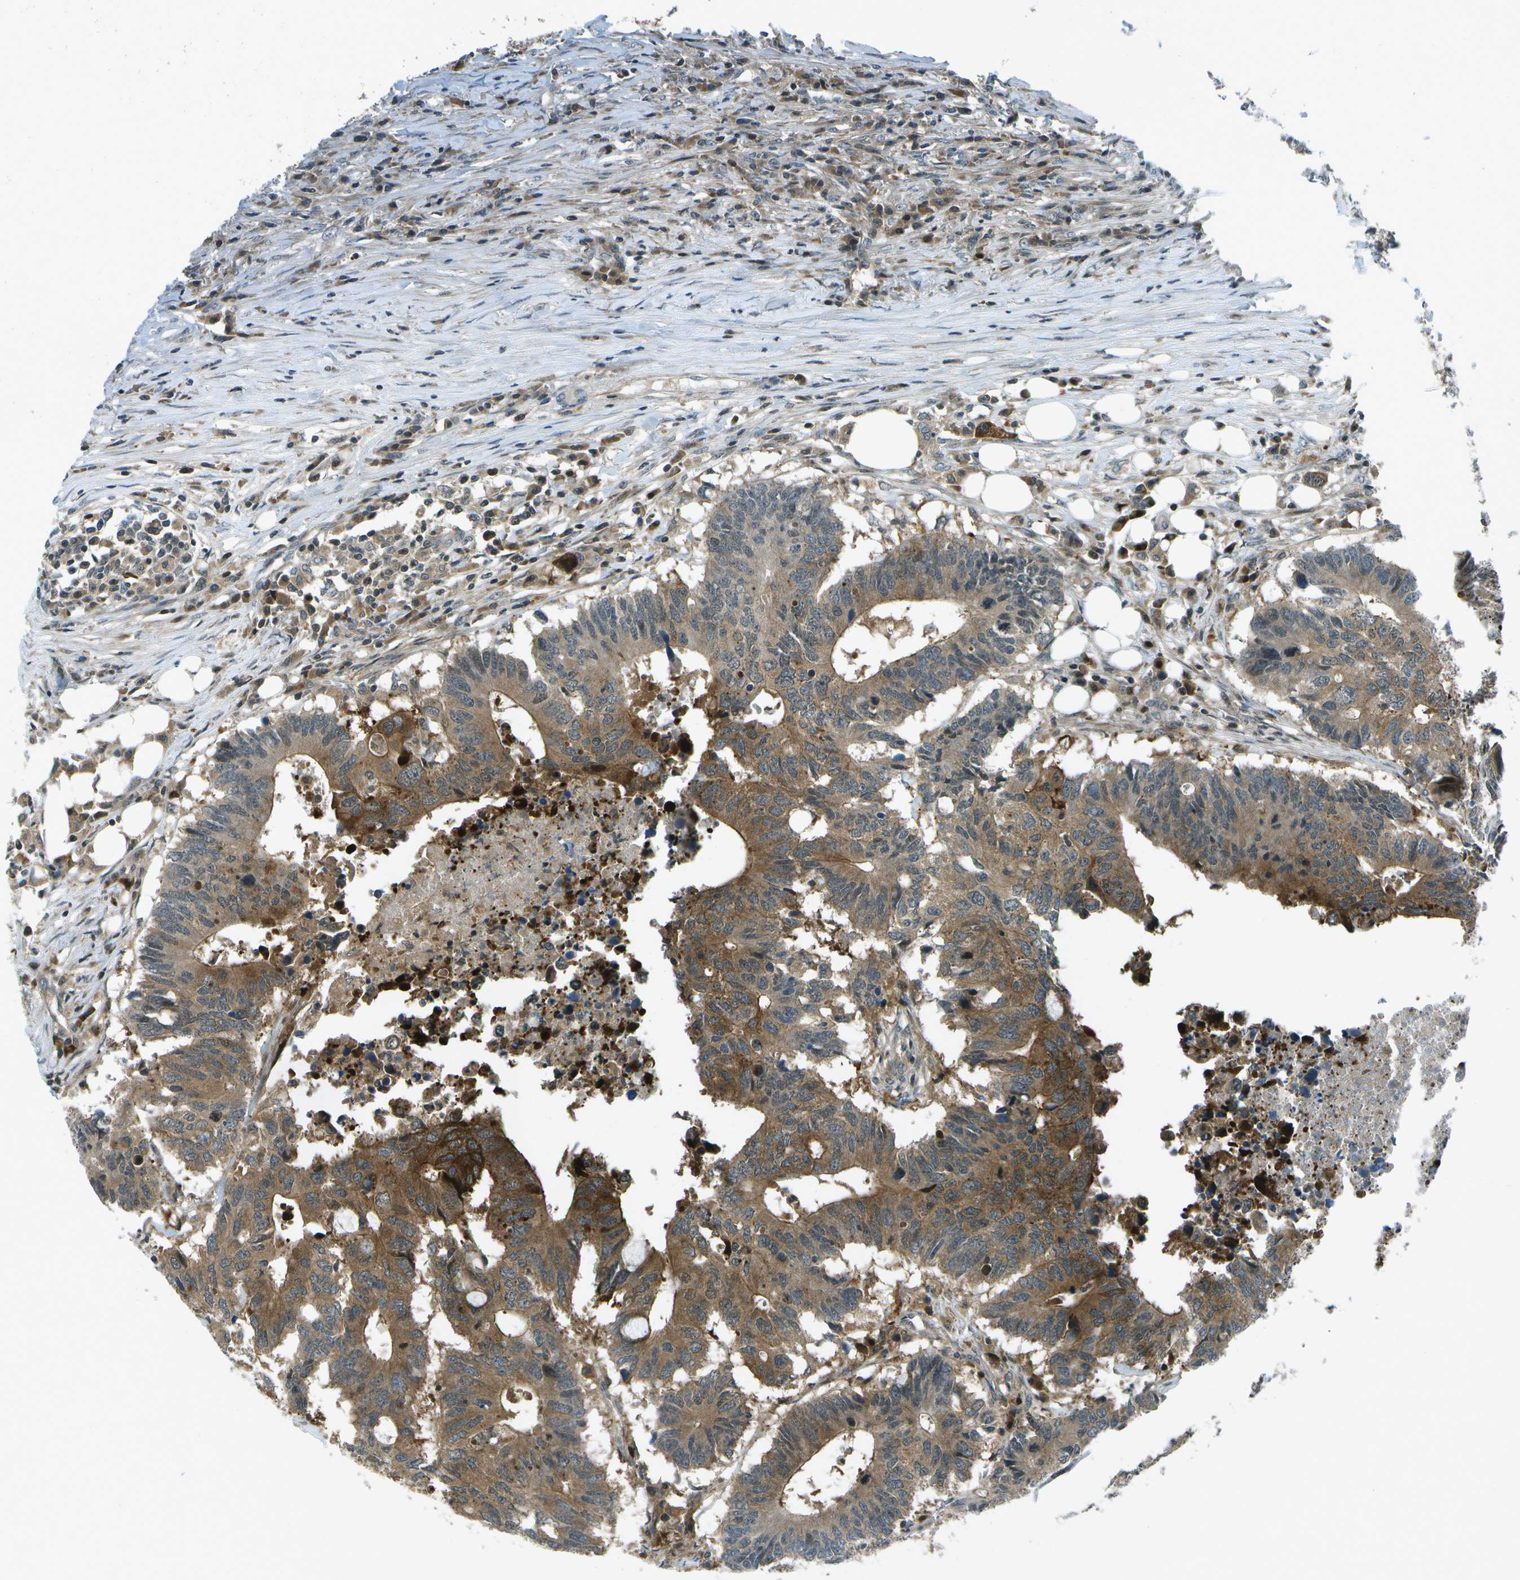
{"staining": {"intensity": "moderate", "quantity": ">75%", "location": "cytoplasmic/membranous"}, "tissue": "colorectal cancer", "cell_type": "Tumor cells", "image_type": "cancer", "snomed": [{"axis": "morphology", "description": "Adenocarcinoma, NOS"}, {"axis": "topography", "description": "Colon"}], "caption": "Colorectal adenocarcinoma tissue shows moderate cytoplasmic/membranous positivity in about >75% of tumor cells, visualized by immunohistochemistry.", "gene": "TMEM19", "patient": {"sex": "male", "age": 71}}